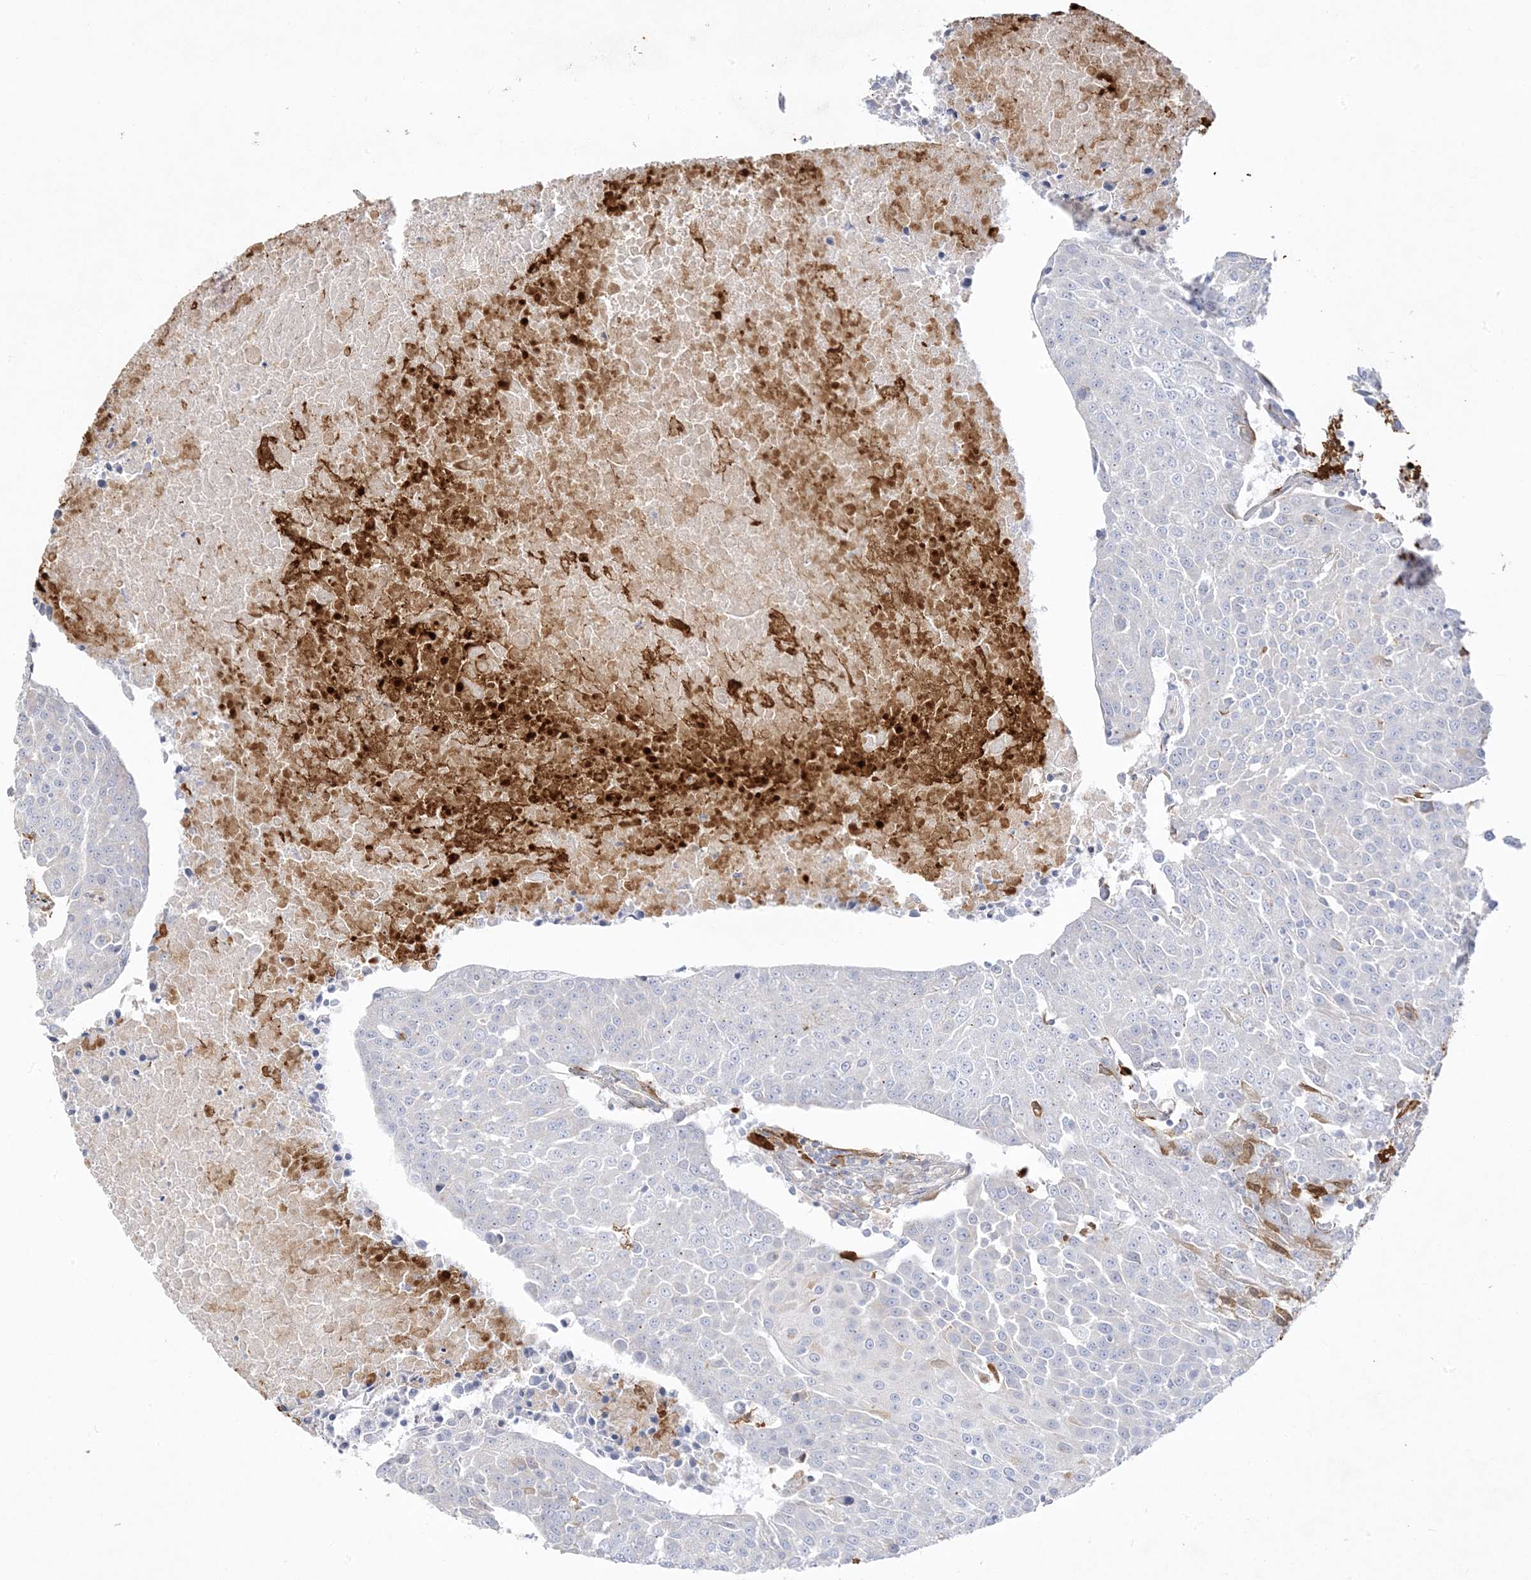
{"staining": {"intensity": "negative", "quantity": "none", "location": "none"}, "tissue": "urothelial cancer", "cell_type": "Tumor cells", "image_type": "cancer", "snomed": [{"axis": "morphology", "description": "Urothelial carcinoma, High grade"}, {"axis": "topography", "description": "Urinary bladder"}], "caption": "Immunohistochemistry image of neoplastic tissue: urothelial cancer stained with DAB exhibits no significant protein positivity in tumor cells. Nuclei are stained in blue.", "gene": "TRANK1", "patient": {"sex": "female", "age": 85}}